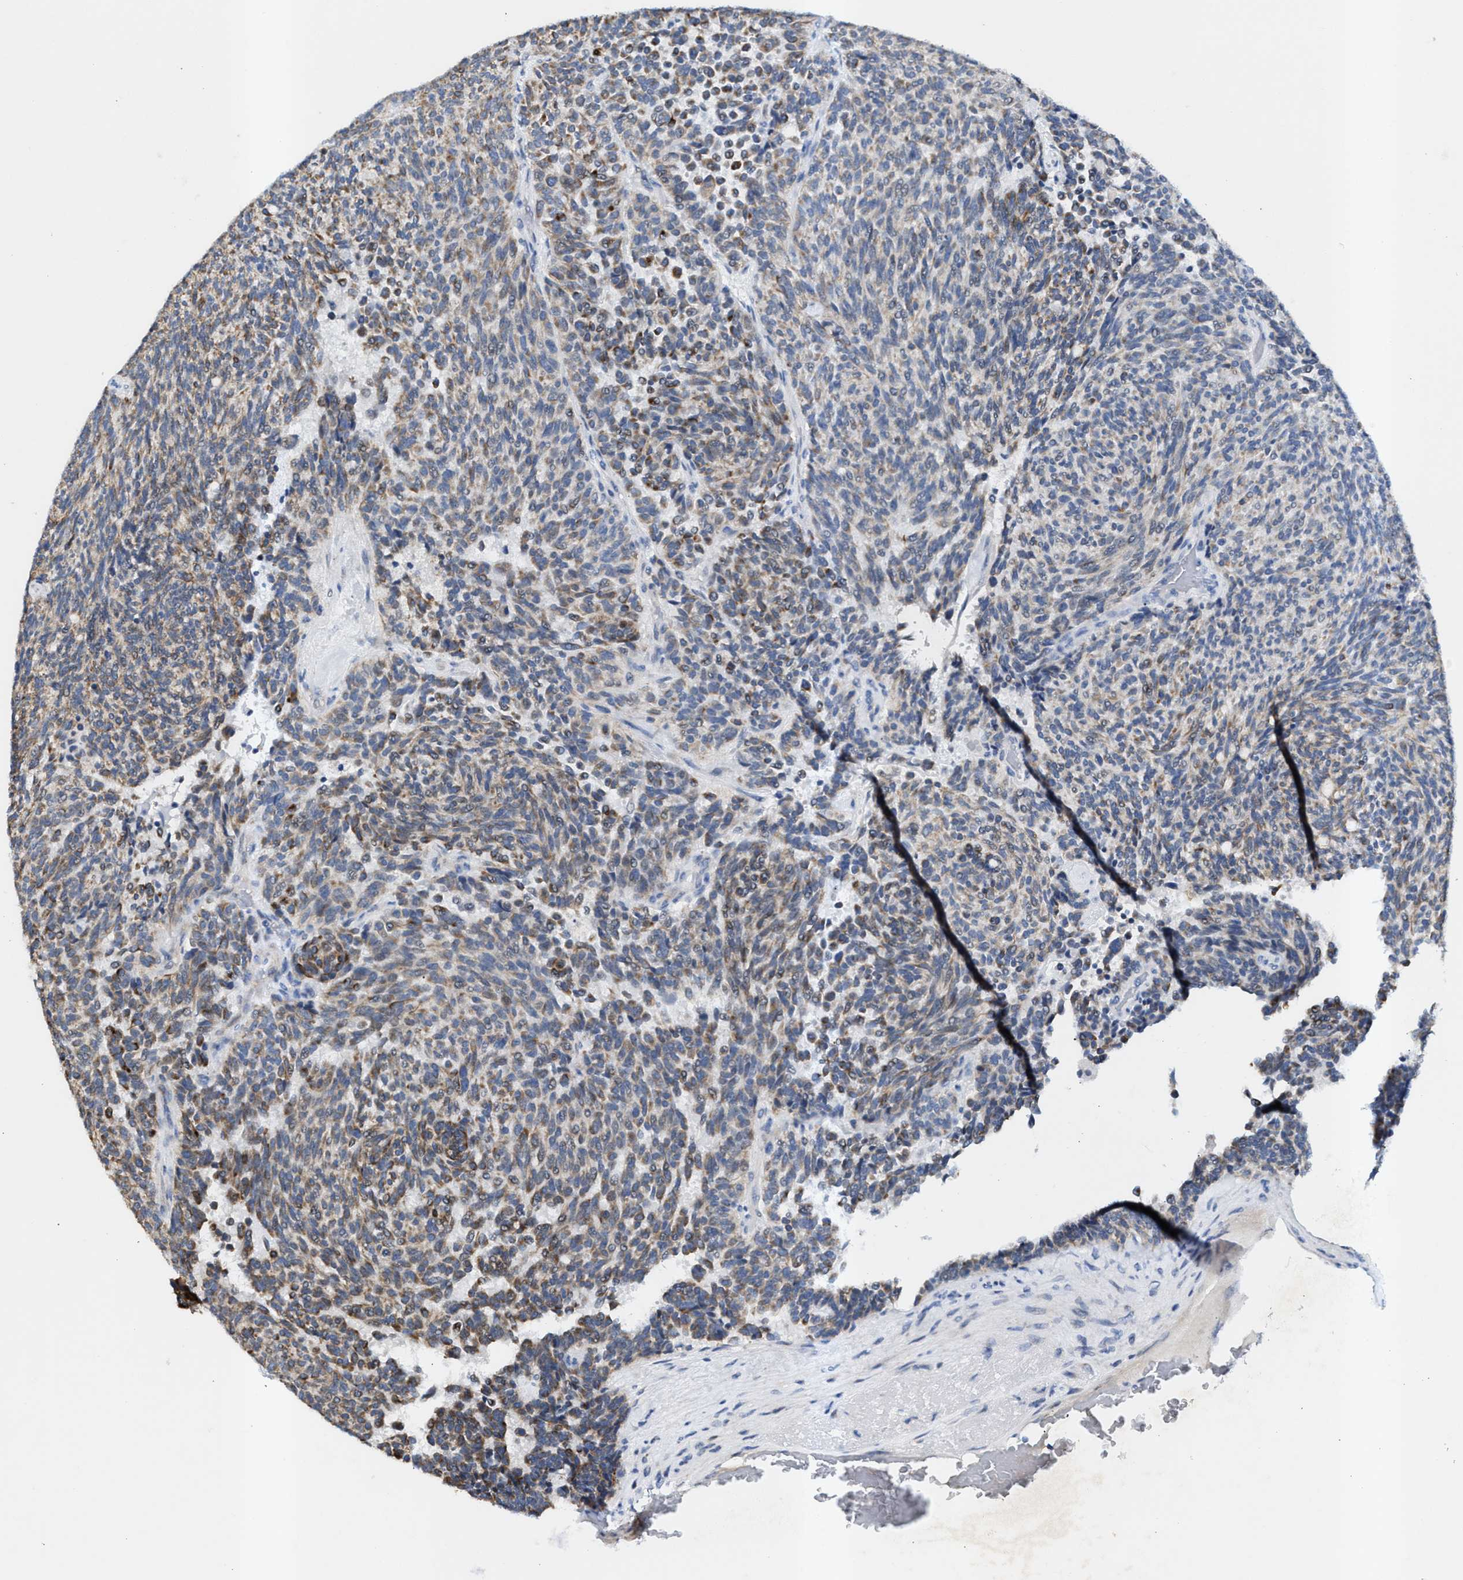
{"staining": {"intensity": "weak", "quantity": ">75%", "location": "cytoplasmic/membranous"}, "tissue": "carcinoid", "cell_type": "Tumor cells", "image_type": "cancer", "snomed": [{"axis": "morphology", "description": "Carcinoid, malignant, NOS"}, {"axis": "topography", "description": "Pancreas"}], "caption": "An image showing weak cytoplasmic/membranous positivity in about >75% of tumor cells in carcinoid, as visualized by brown immunohistochemical staining.", "gene": "JAG1", "patient": {"sex": "female", "age": 54}}